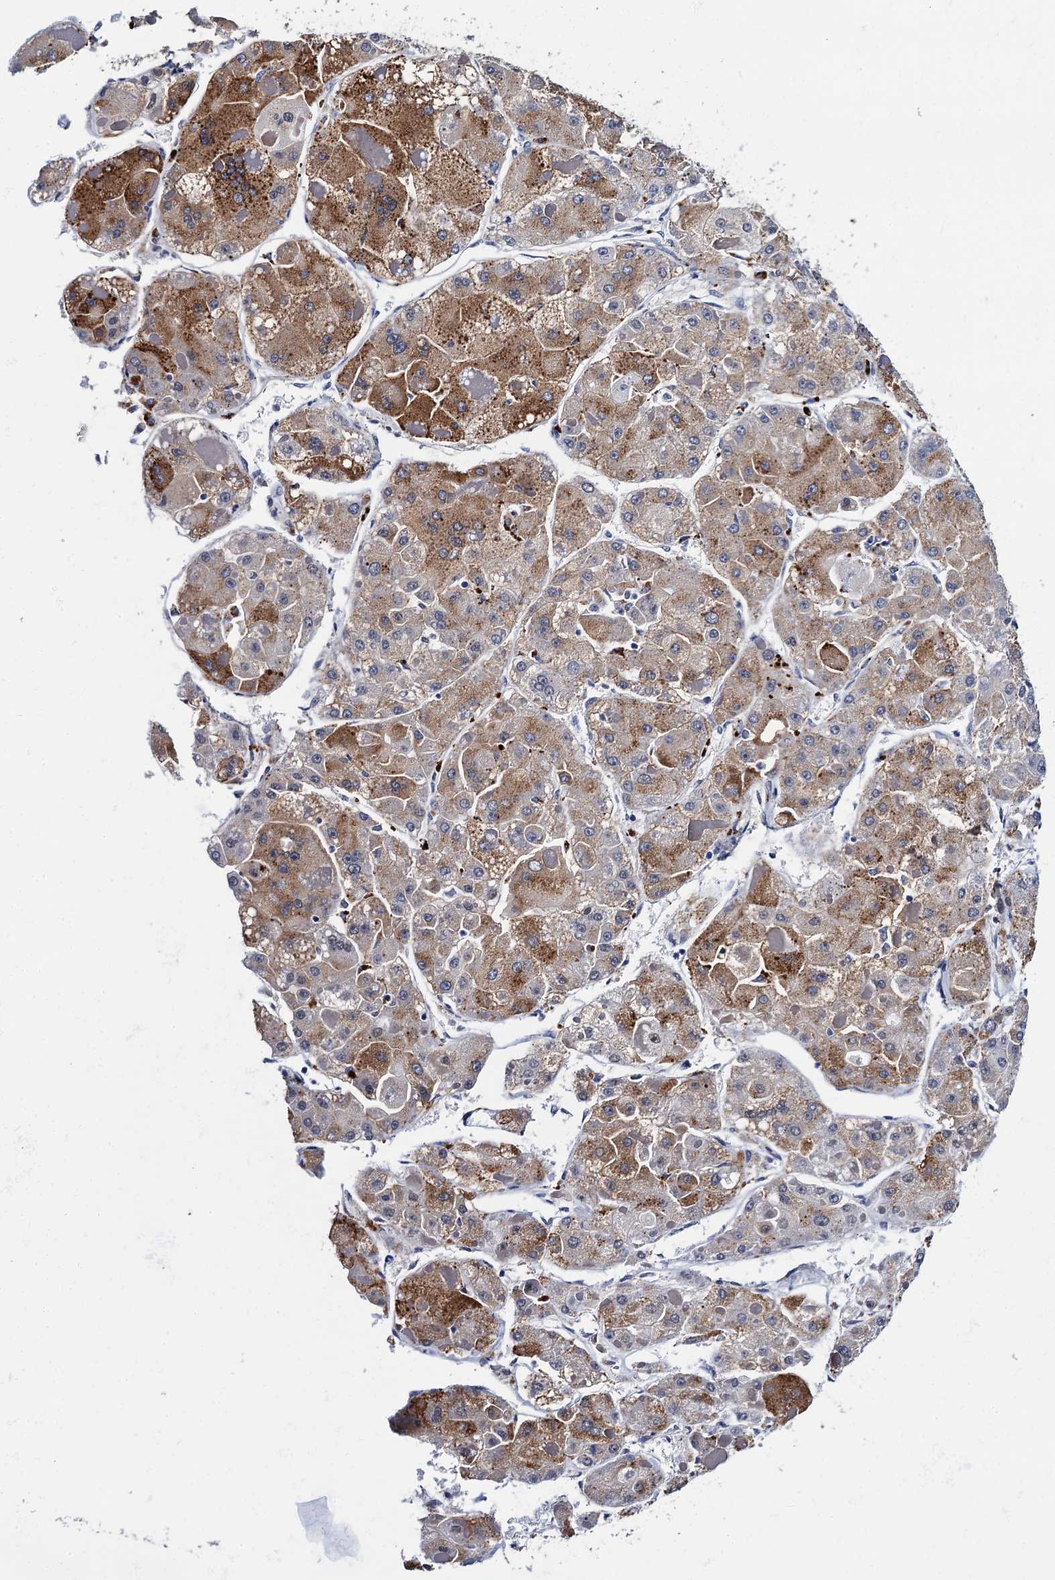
{"staining": {"intensity": "moderate", "quantity": ">75%", "location": "cytoplasmic/membranous"}, "tissue": "liver cancer", "cell_type": "Tumor cells", "image_type": "cancer", "snomed": [{"axis": "morphology", "description": "Carcinoma, Hepatocellular, NOS"}, {"axis": "topography", "description": "Liver"}], "caption": "IHC photomicrograph of human liver hepatocellular carcinoma stained for a protein (brown), which reveals medium levels of moderate cytoplasmic/membranous expression in about >75% of tumor cells.", "gene": "SLC7A10", "patient": {"sex": "female", "age": 73}}